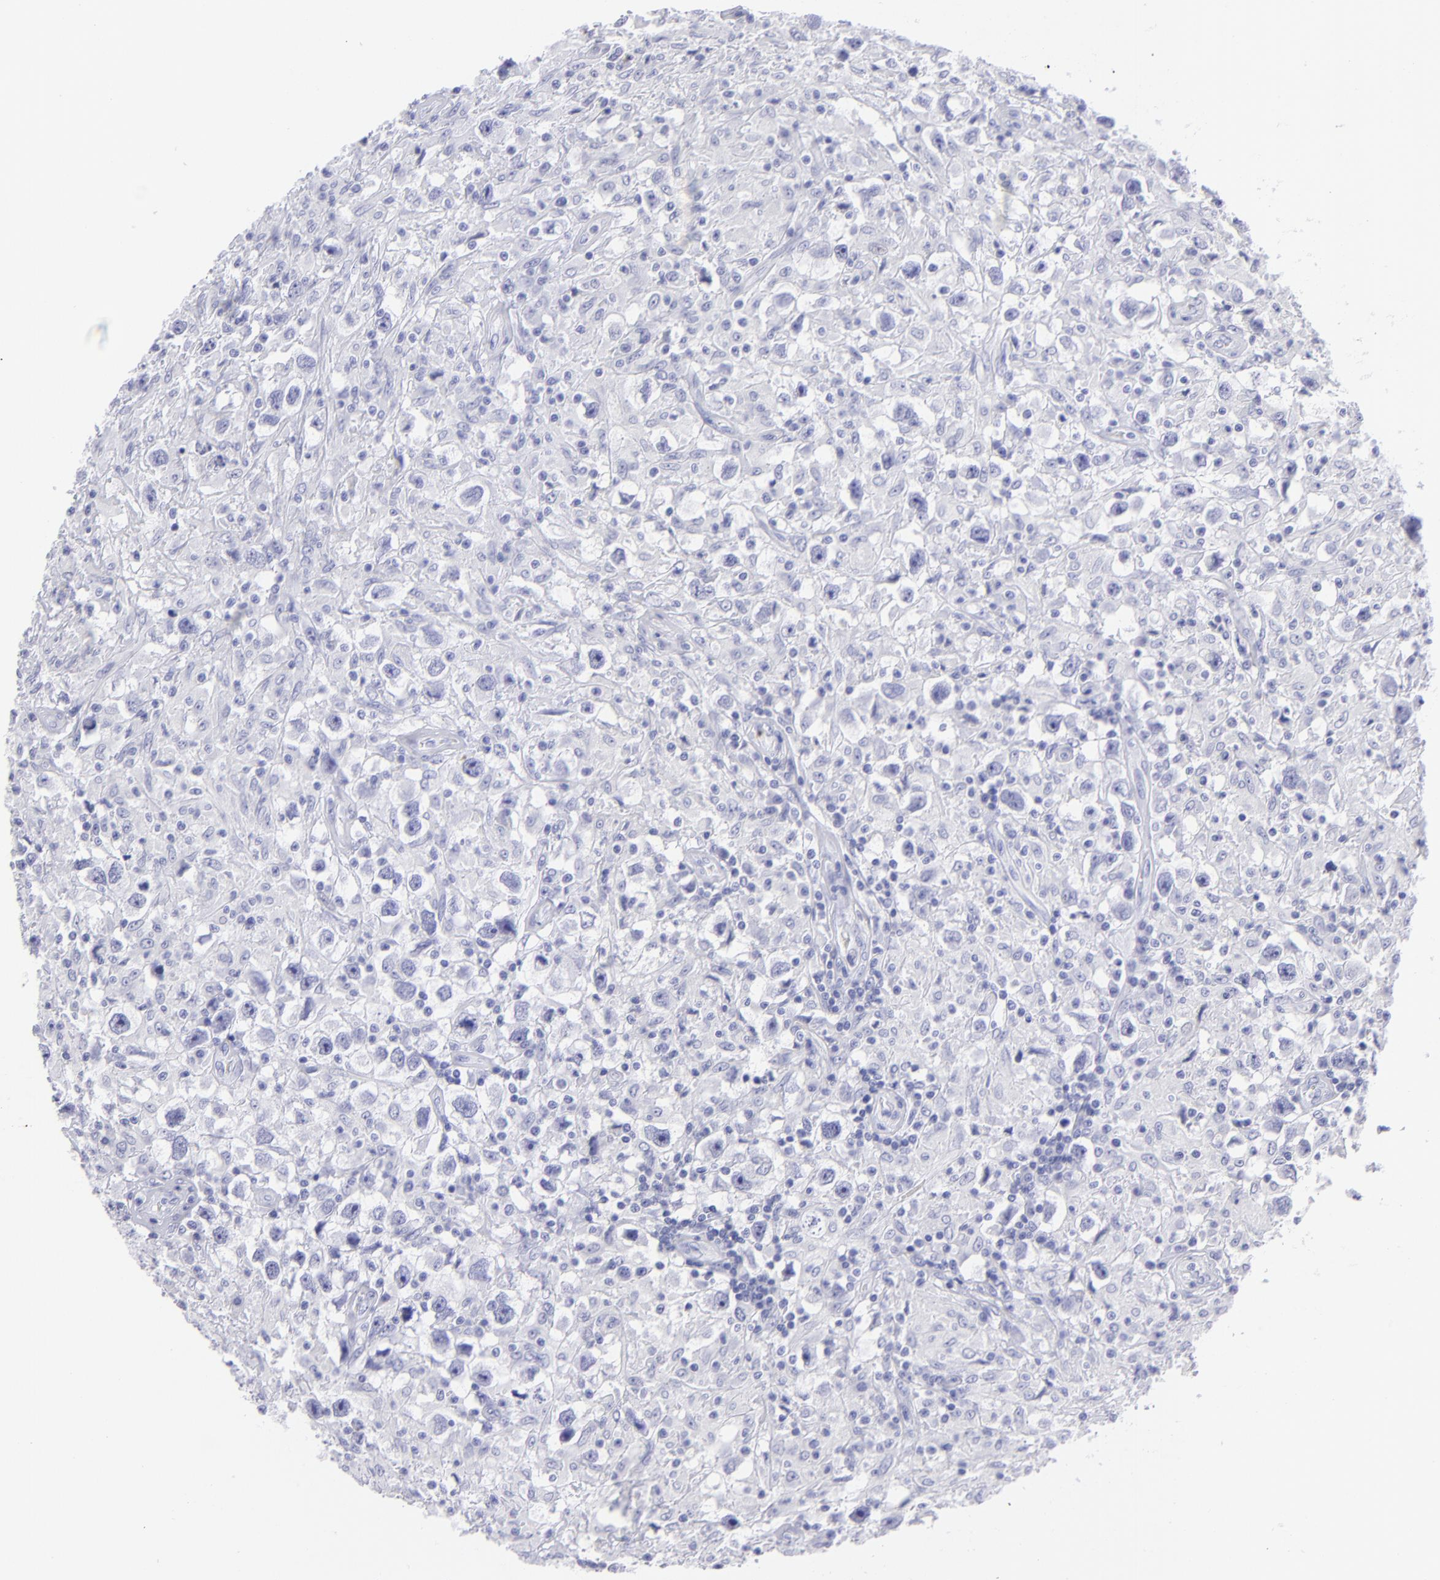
{"staining": {"intensity": "negative", "quantity": "none", "location": "none"}, "tissue": "testis cancer", "cell_type": "Tumor cells", "image_type": "cancer", "snomed": [{"axis": "morphology", "description": "Seminoma, NOS"}, {"axis": "topography", "description": "Testis"}], "caption": "There is no significant staining in tumor cells of seminoma (testis). Brightfield microscopy of immunohistochemistry (IHC) stained with DAB (3,3'-diaminobenzidine) (brown) and hematoxylin (blue), captured at high magnification.", "gene": "SLC1A3", "patient": {"sex": "male", "age": 34}}